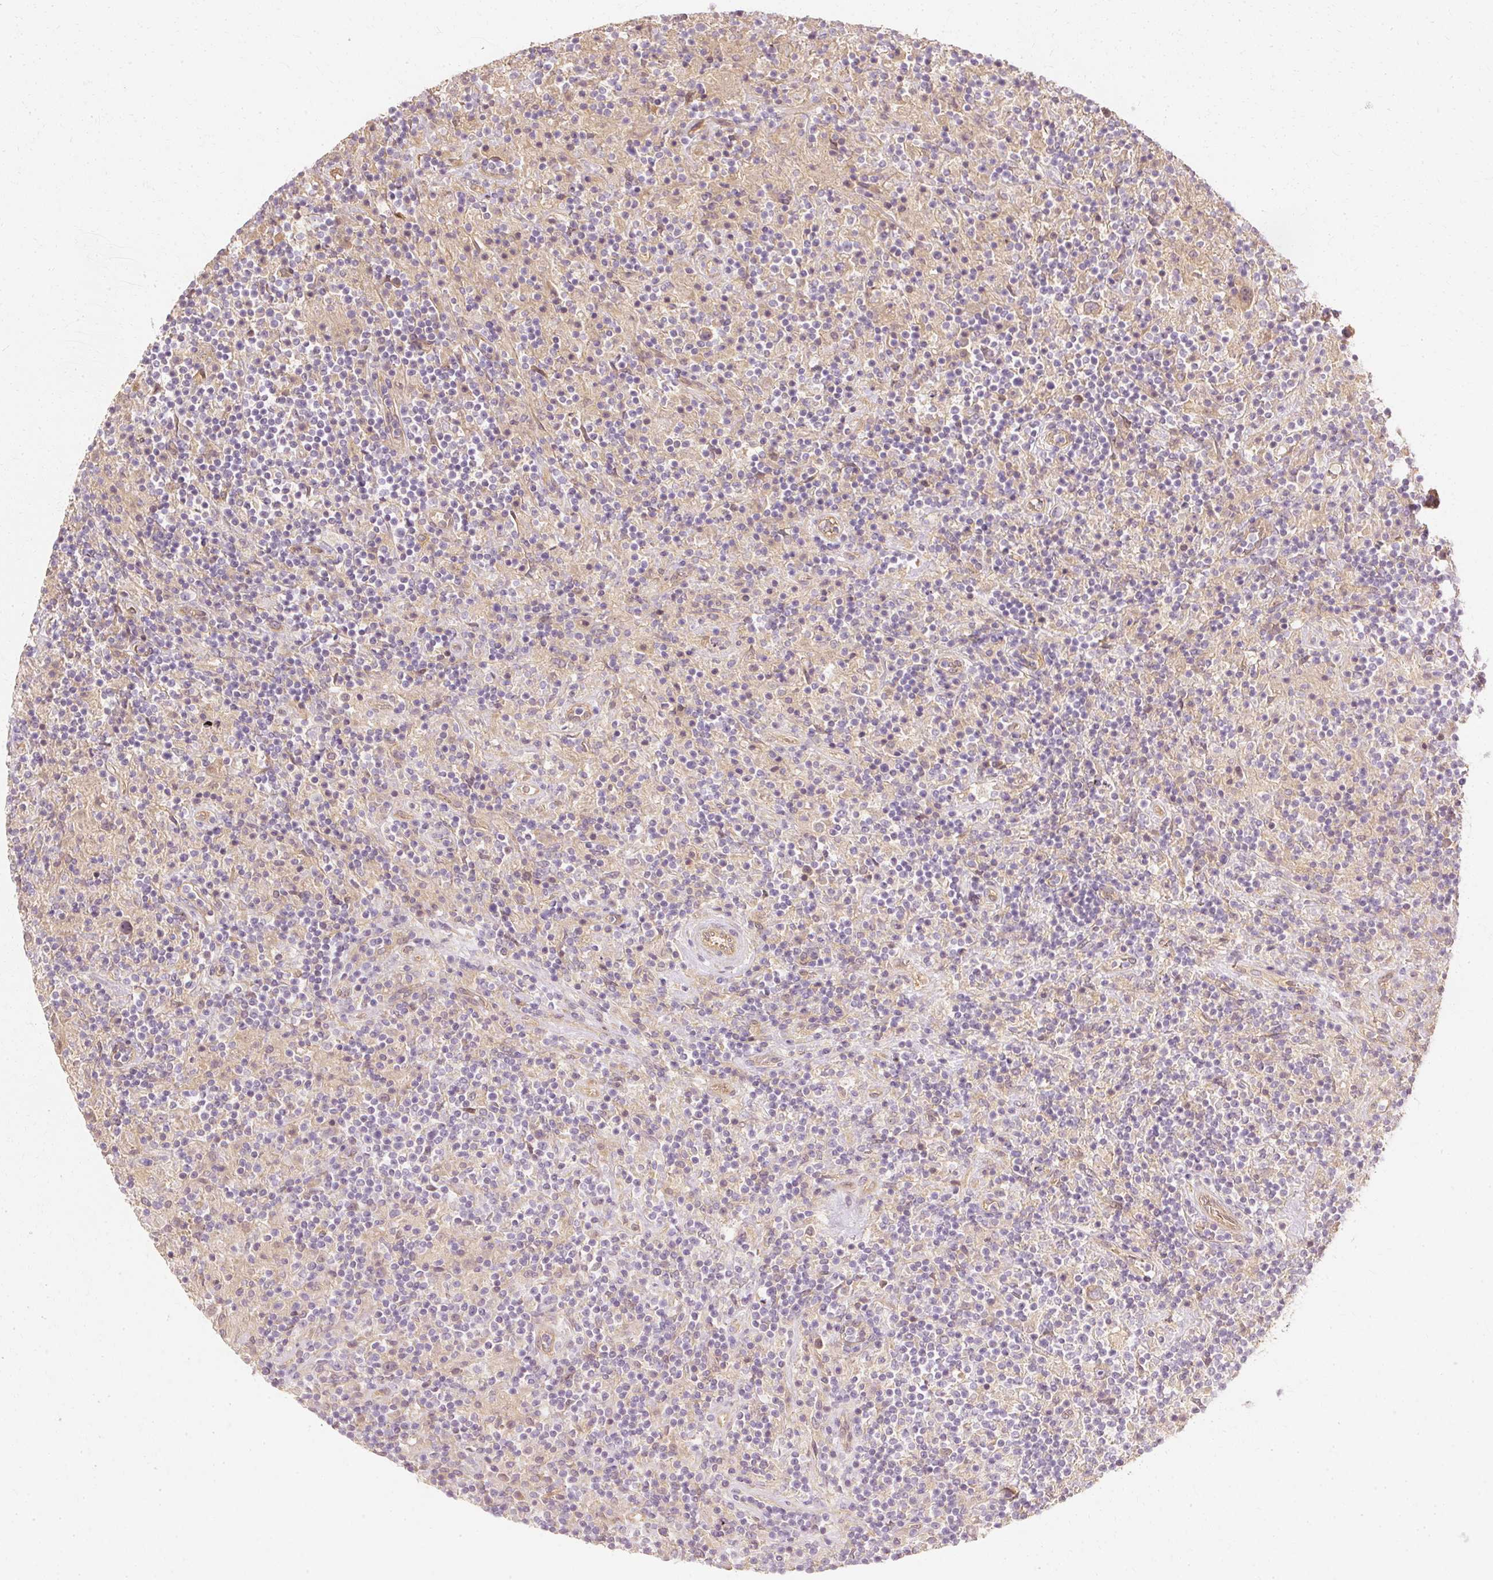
{"staining": {"intensity": "weak", "quantity": "25%-75%", "location": "cytoplasmic/membranous"}, "tissue": "lymphoma", "cell_type": "Tumor cells", "image_type": "cancer", "snomed": [{"axis": "morphology", "description": "Hodgkin's disease, NOS"}, {"axis": "topography", "description": "Lymph node"}], "caption": "This micrograph demonstrates Hodgkin's disease stained with immunohistochemistry to label a protein in brown. The cytoplasmic/membranous of tumor cells show weak positivity for the protein. Nuclei are counter-stained blue.", "gene": "GNAQ", "patient": {"sex": "male", "age": 70}}